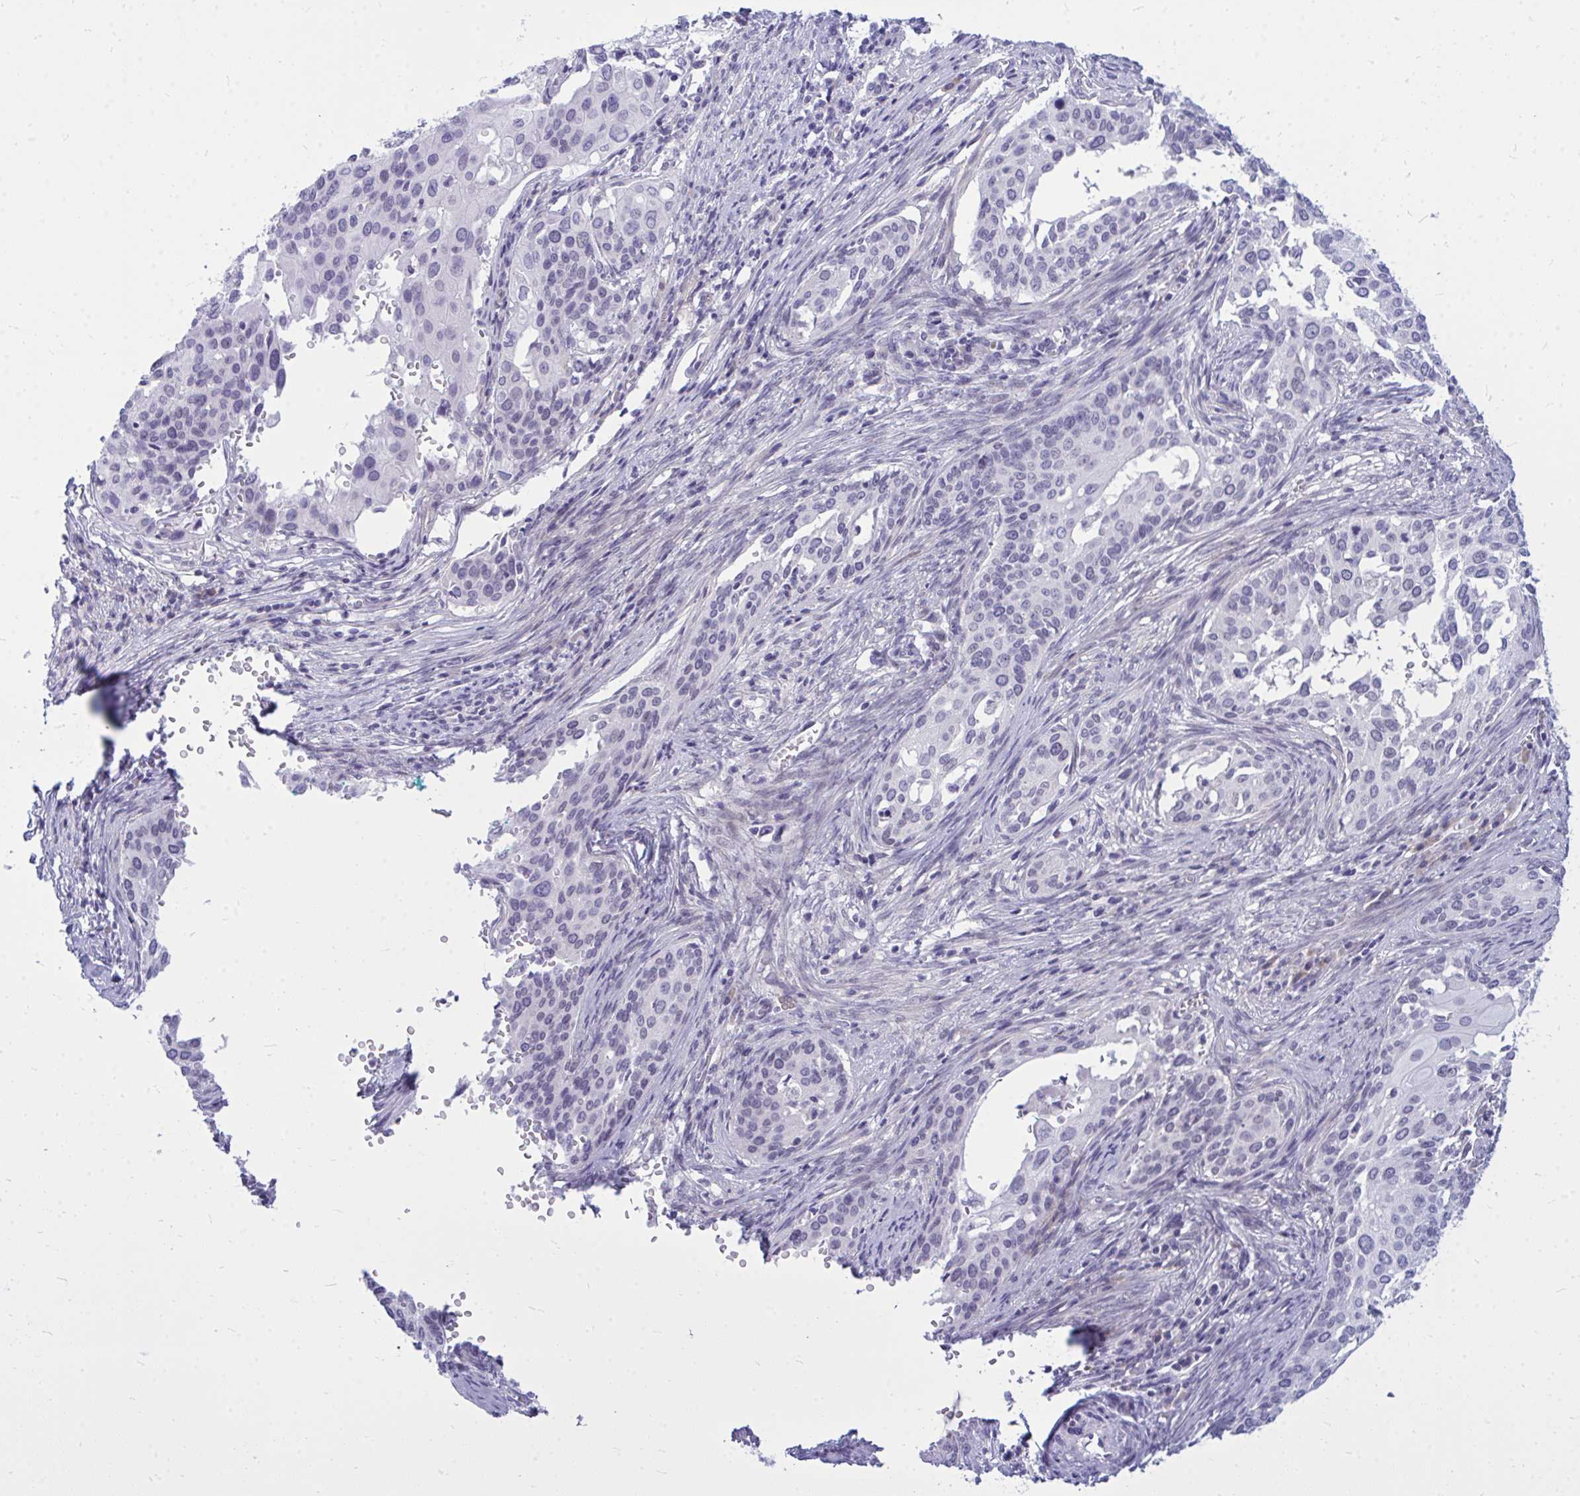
{"staining": {"intensity": "negative", "quantity": "none", "location": "none"}, "tissue": "cervical cancer", "cell_type": "Tumor cells", "image_type": "cancer", "snomed": [{"axis": "morphology", "description": "Squamous cell carcinoma, NOS"}, {"axis": "topography", "description": "Cervix"}], "caption": "This is an immunohistochemistry (IHC) photomicrograph of human squamous cell carcinoma (cervical). There is no expression in tumor cells.", "gene": "ZSCAN25", "patient": {"sex": "female", "age": 44}}